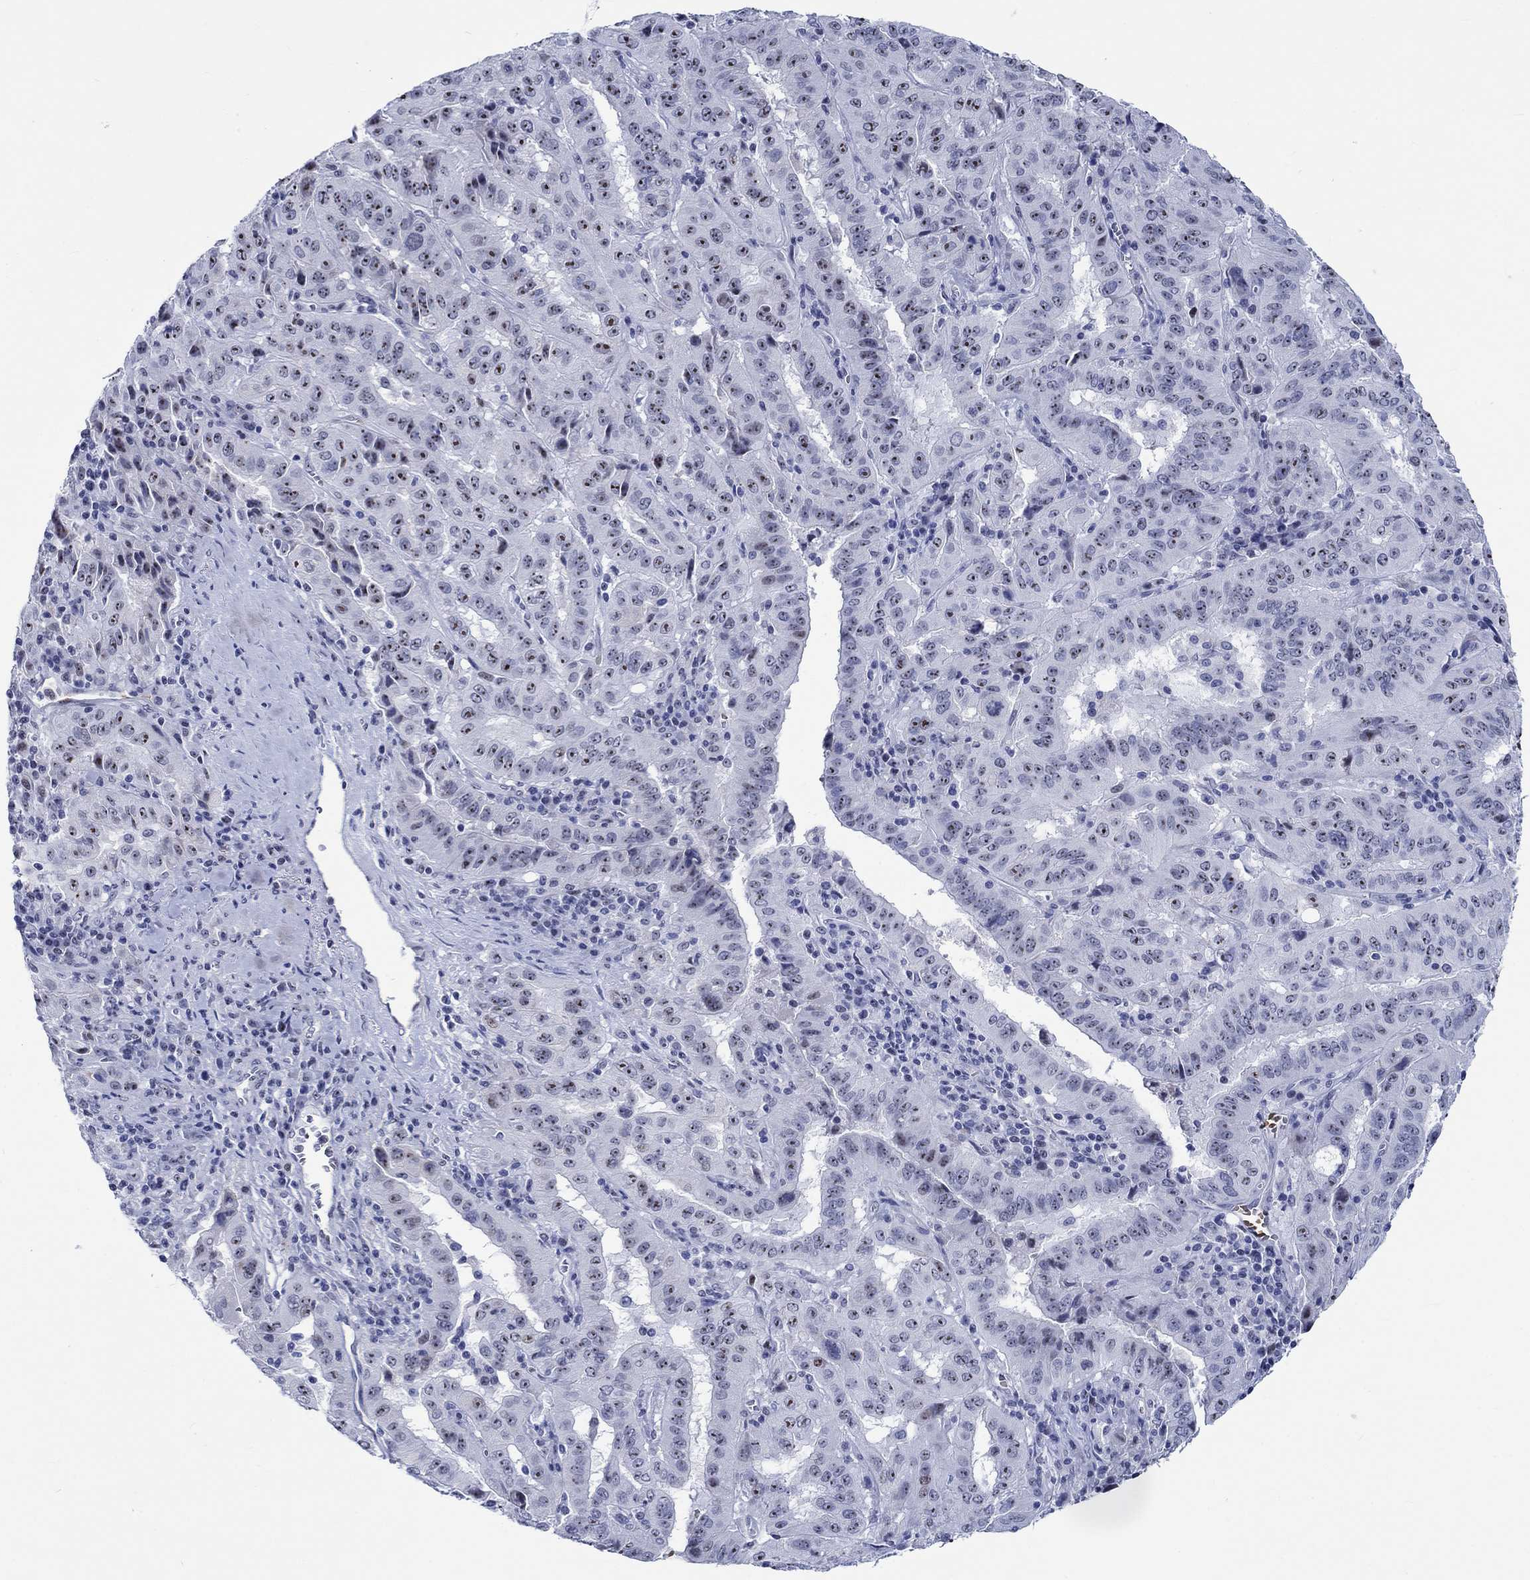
{"staining": {"intensity": "strong", "quantity": "25%-75%", "location": "nuclear"}, "tissue": "pancreatic cancer", "cell_type": "Tumor cells", "image_type": "cancer", "snomed": [{"axis": "morphology", "description": "Adenocarcinoma, NOS"}, {"axis": "topography", "description": "Pancreas"}], "caption": "Immunohistochemical staining of human pancreatic cancer (adenocarcinoma) demonstrates strong nuclear protein staining in approximately 25%-75% of tumor cells.", "gene": "ZNF446", "patient": {"sex": "male", "age": 63}}